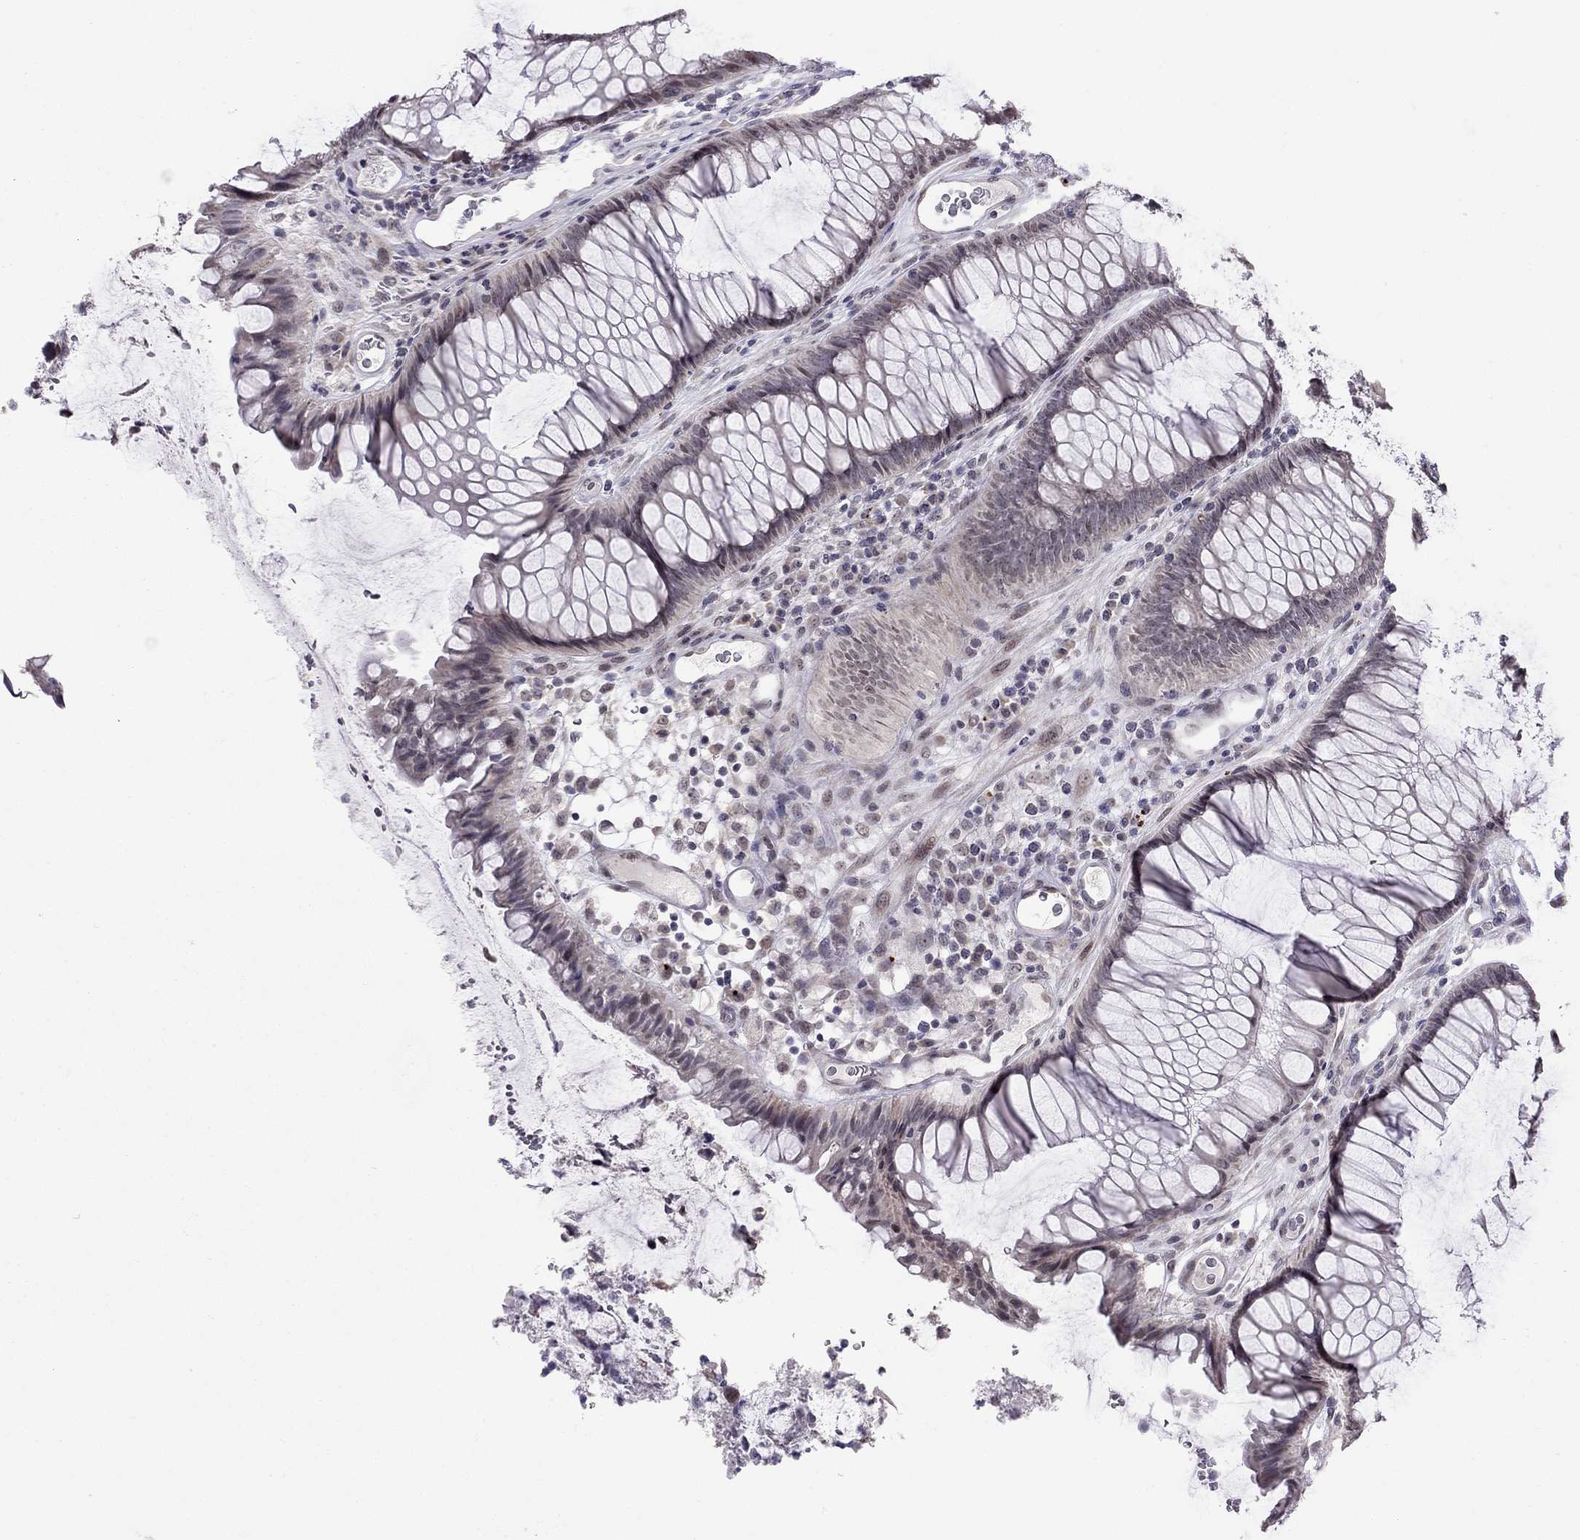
{"staining": {"intensity": "negative", "quantity": "none", "location": "none"}, "tissue": "colorectal cancer", "cell_type": "Tumor cells", "image_type": "cancer", "snomed": [{"axis": "morphology", "description": "Adenocarcinoma, NOS"}, {"axis": "topography", "description": "Colon"}], "caption": "DAB (3,3'-diaminobenzidine) immunohistochemical staining of adenocarcinoma (colorectal) demonstrates no significant positivity in tumor cells.", "gene": "HES5", "patient": {"sex": "female", "age": 67}}